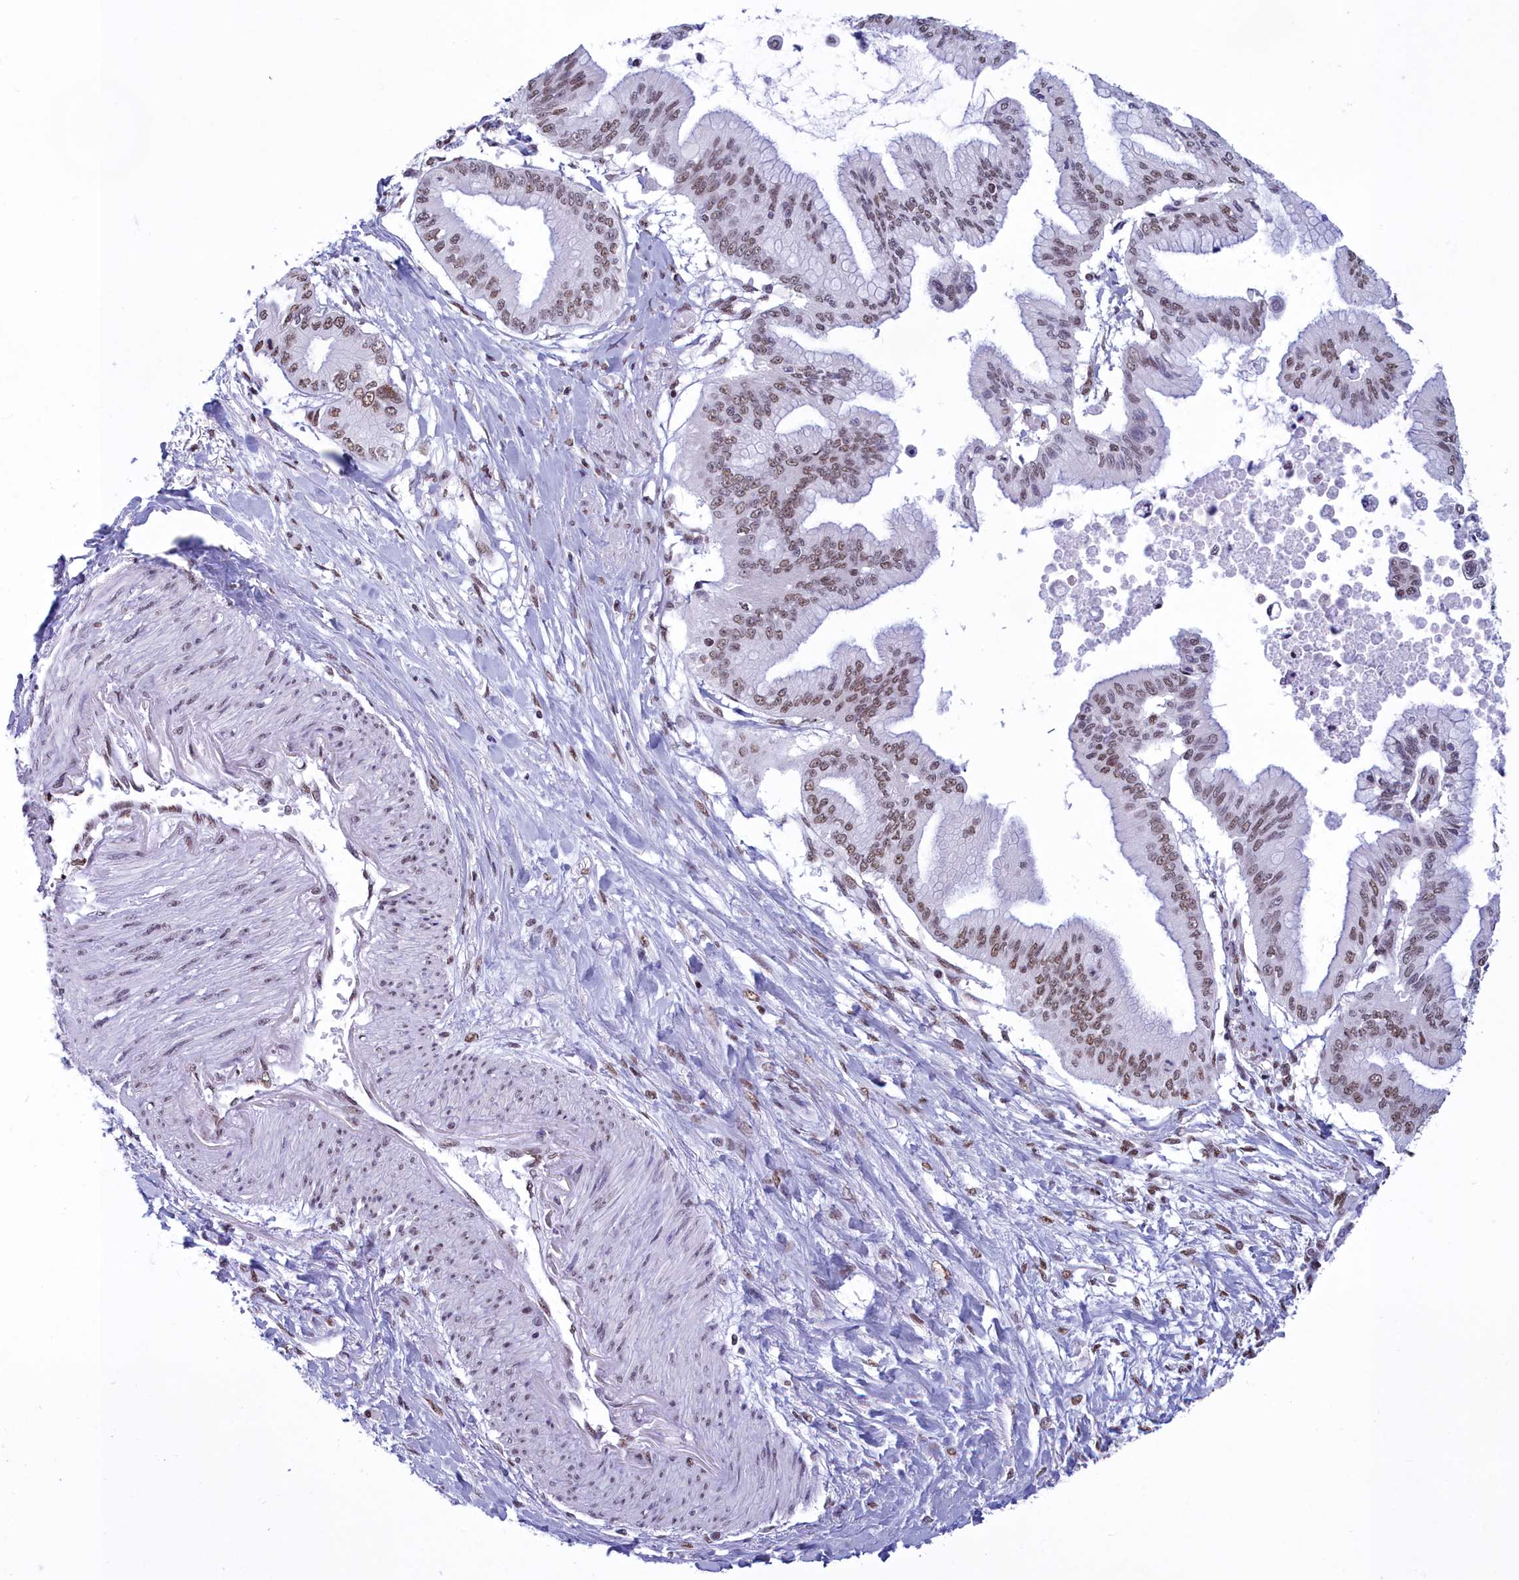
{"staining": {"intensity": "moderate", "quantity": ">75%", "location": "nuclear"}, "tissue": "pancreatic cancer", "cell_type": "Tumor cells", "image_type": "cancer", "snomed": [{"axis": "morphology", "description": "Adenocarcinoma, NOS"}, {"axis": "topography", "description": "Pancreas"}], "caption": "IHC micrograph of neoplastic tissue: human pancreatic cancer stained using immunohistochemistry (IHC) shows medium levels of moderate protein expression localized specifically in the nuclear of tumor cells, appearing as a nuclear brown color.", "gene": "CDC26", "patient": {"sex": "male", "age": 46}}